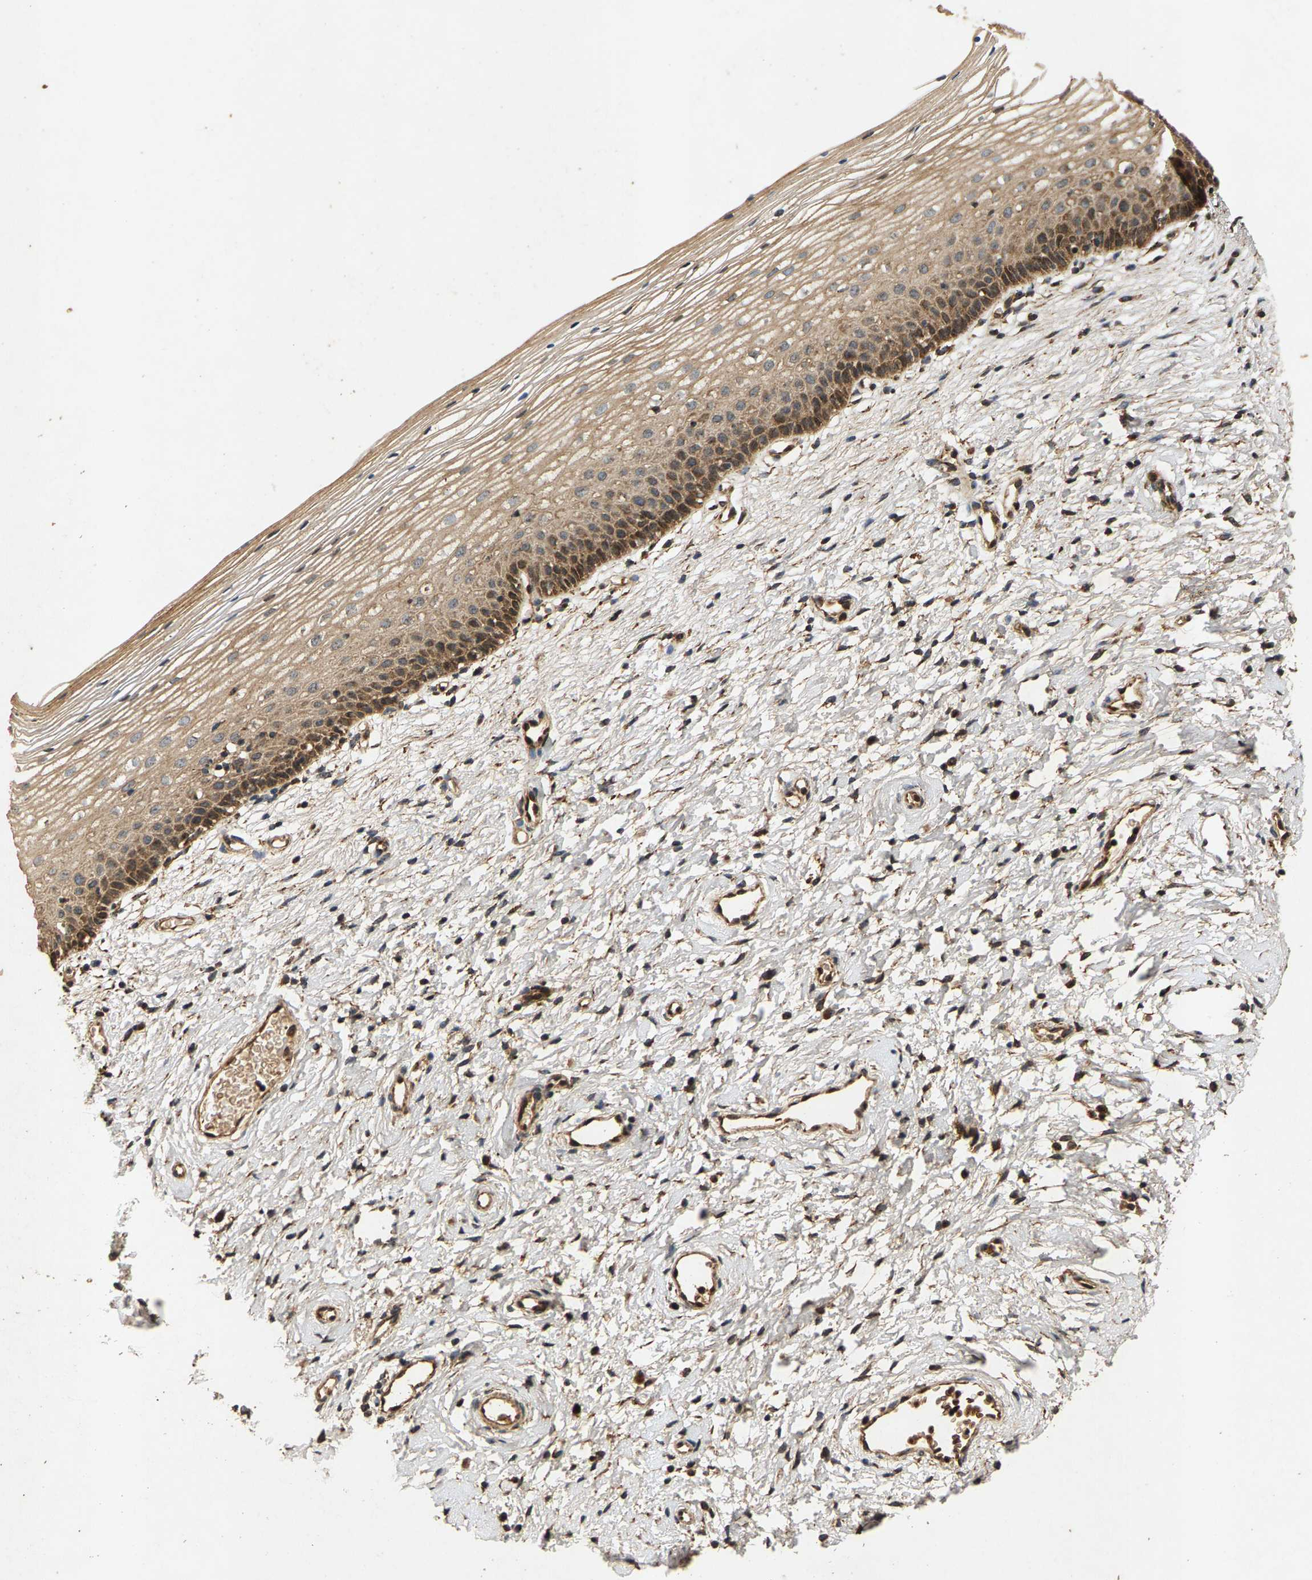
{"staining": {"intensity": "moderate", "quantity": ">75%", "location": "cytoplasmic/membranous"}, "tissue": "cervix", "cell_type": "Glandular cells", "image_type": "normal", "snomed": [{"axis": "morphology", "description": "Normal tissue, NOS"}, {"axis": "topography", "description": "Cervix"}], "caption": "Immunohistochemical staining of benign human cervix exhibits medium levels of moderate cytoplasmic/membranous positivity in approximately >75% of glandular cells. (DAB (3,3'-diaminobenzidine) IHC, brown staining for protein, blue staining for nuclei).", "gene": "CIDEC", "patient": {"sex": "female", "age": 72}}